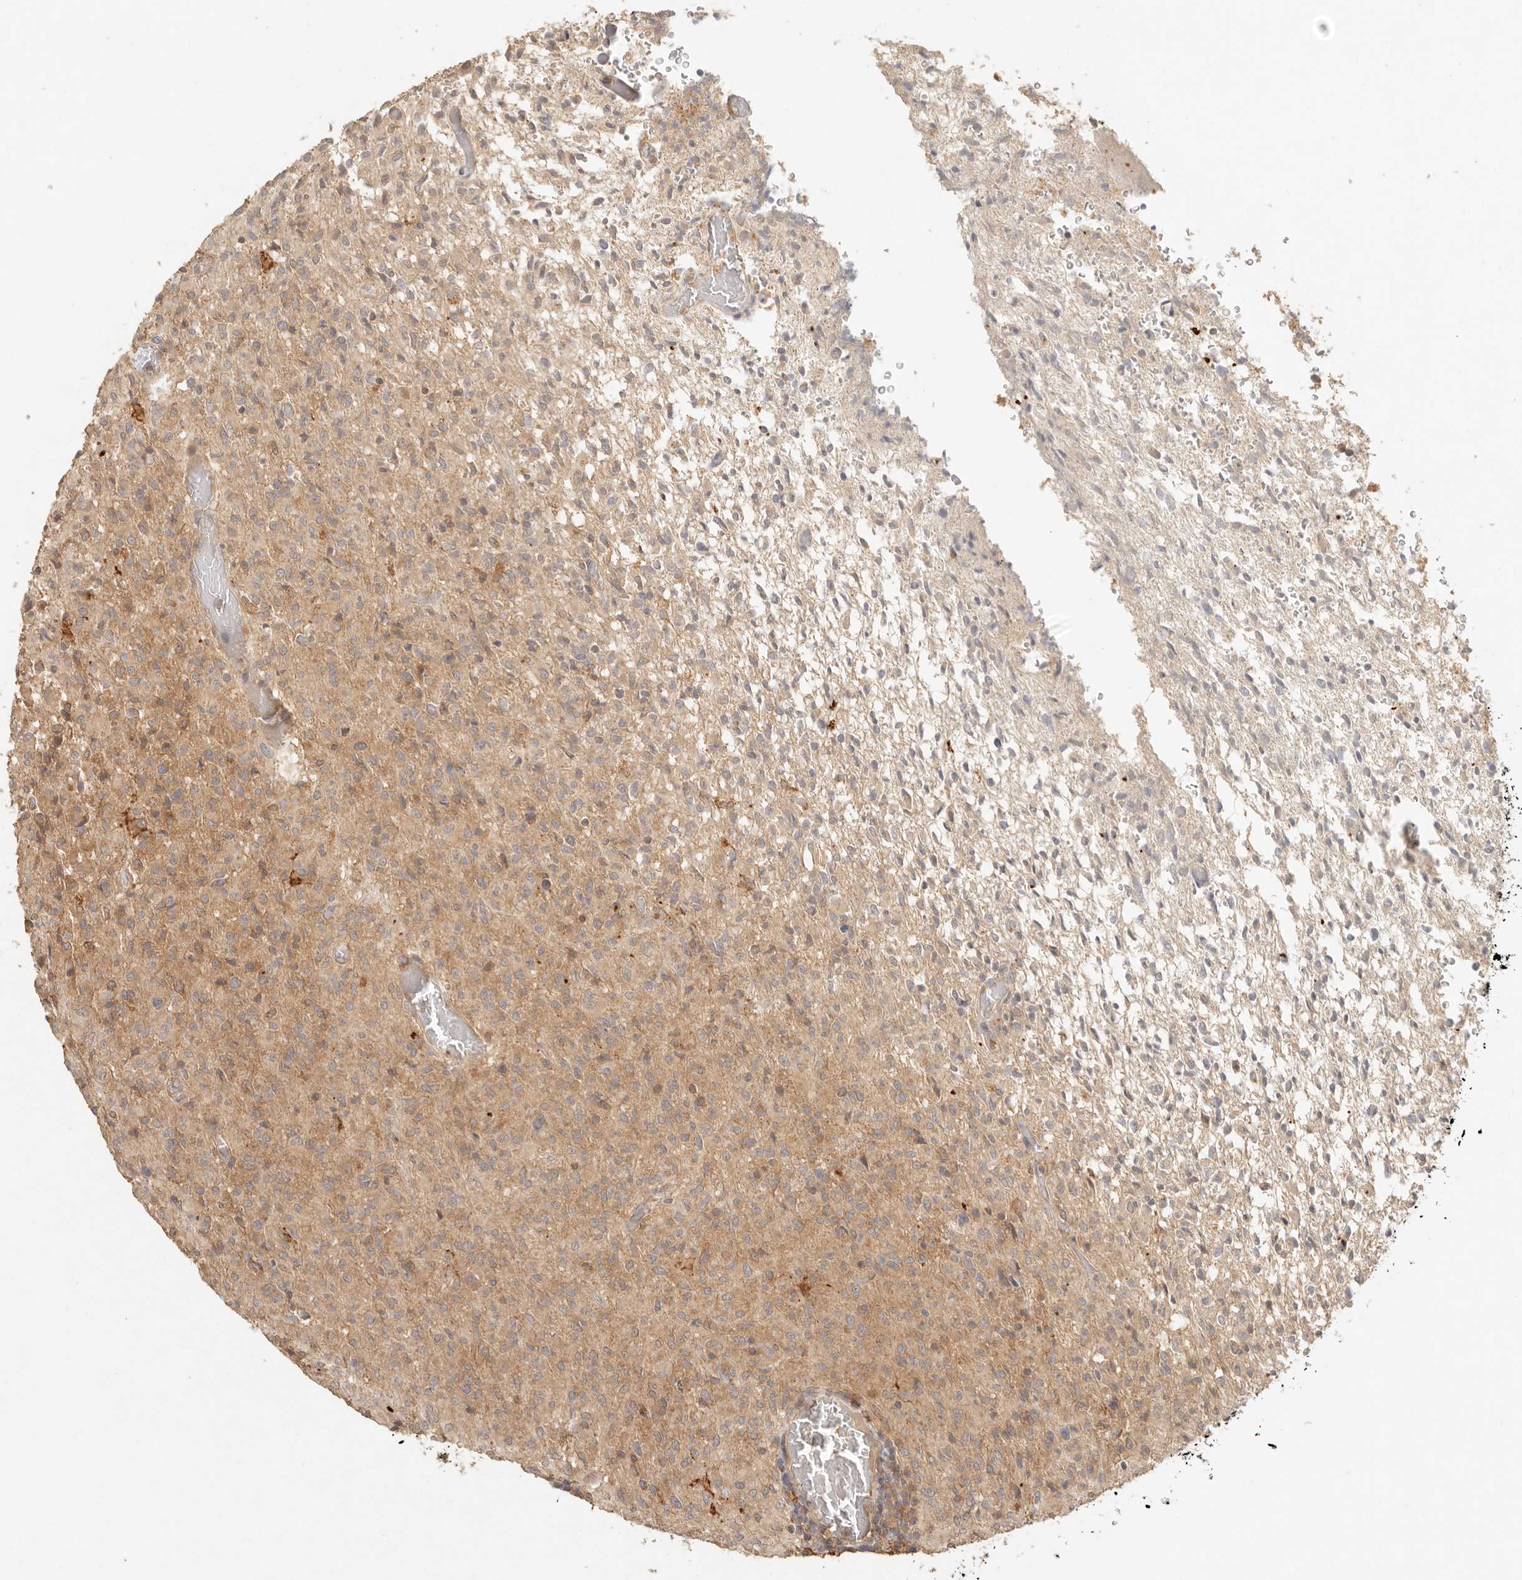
{"staining": {"intensity": "weak", "quantity": ">75%", "location": "cytoplasmic/membranous"}, "tissue": "glioma", "cell_type": "Tumor cells", "image_type": "cancer", "snomed": [{"axis": "morphology", "description": "Glioma, malignant, High grade"}, {"axis": "topography", "description": "Brain"}], "caption": "Immunohistochemistry (IHC) (DAB) staining of human malignant glioma (high-grade) shows weak cytoplasmic/membranous protein expression in about >75% of tumor cells. The protein is shown in brown color, while the nuclei are stained blue.", "gene": "HECTD3", "patient": {"sex": "female", "age": 57}}